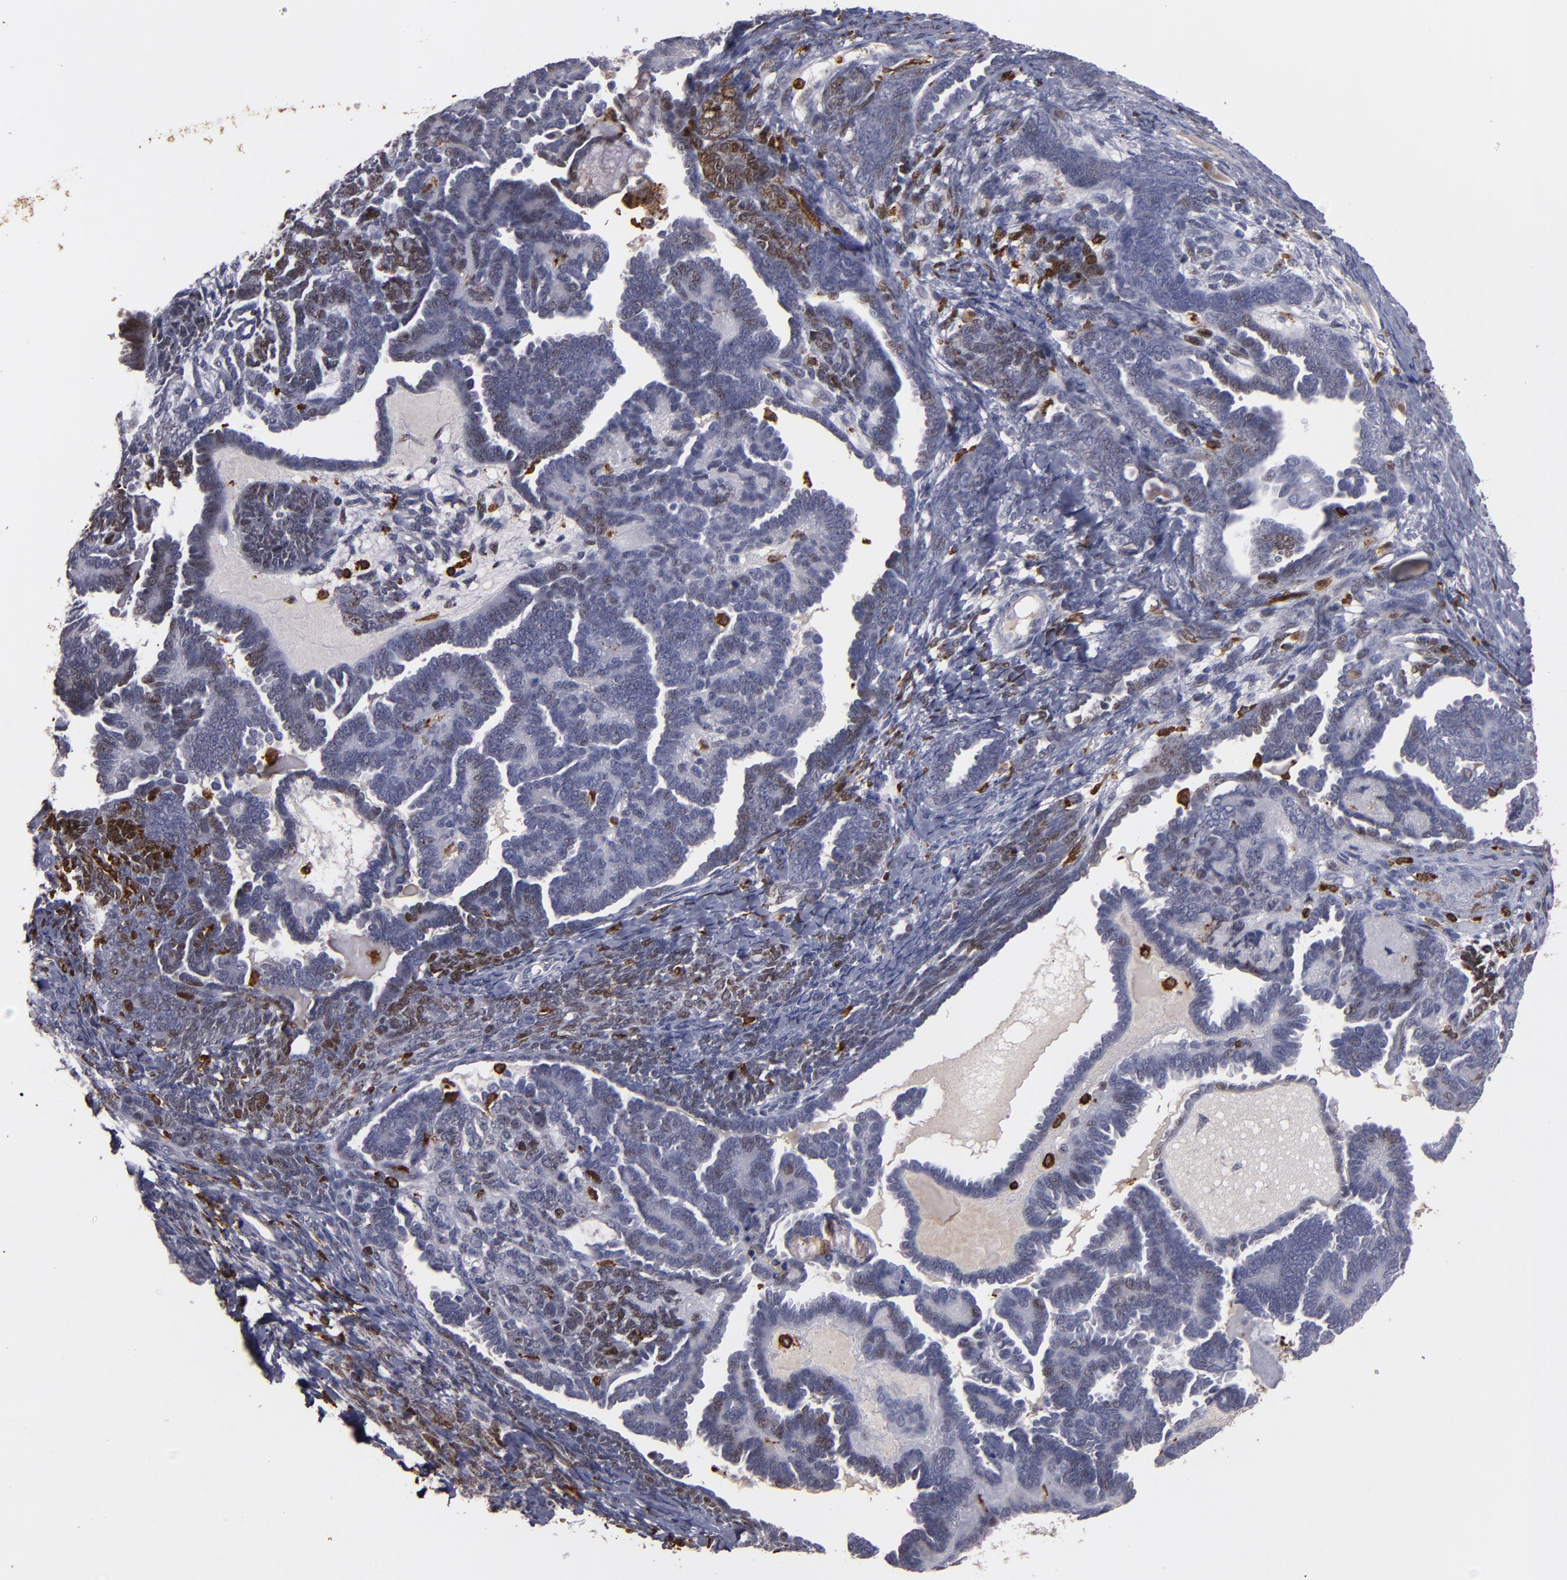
{"staining": {"intensity": "weak", "quantity": "<25%", "location": "nuclear"}, "tissue": "endometrial cancer", "cell_type": "Tumor cells", "image_type": "cancer", "snomed": [{"axis": "morphology", "description": "Neoplasm, malignant, NOS"}, {"axis": "topography", "description": "Endometrium"}], "caption": "Protein analysis of endometrial malignant neoplasm displays no significant staining in tumor cells. Brightfield microscopy of IHC stained with DAB (brown) and hematoxylin (blue), captured at high magnification.", "gene": "WAS", "patient": {"sex": "female", "age": 74}}